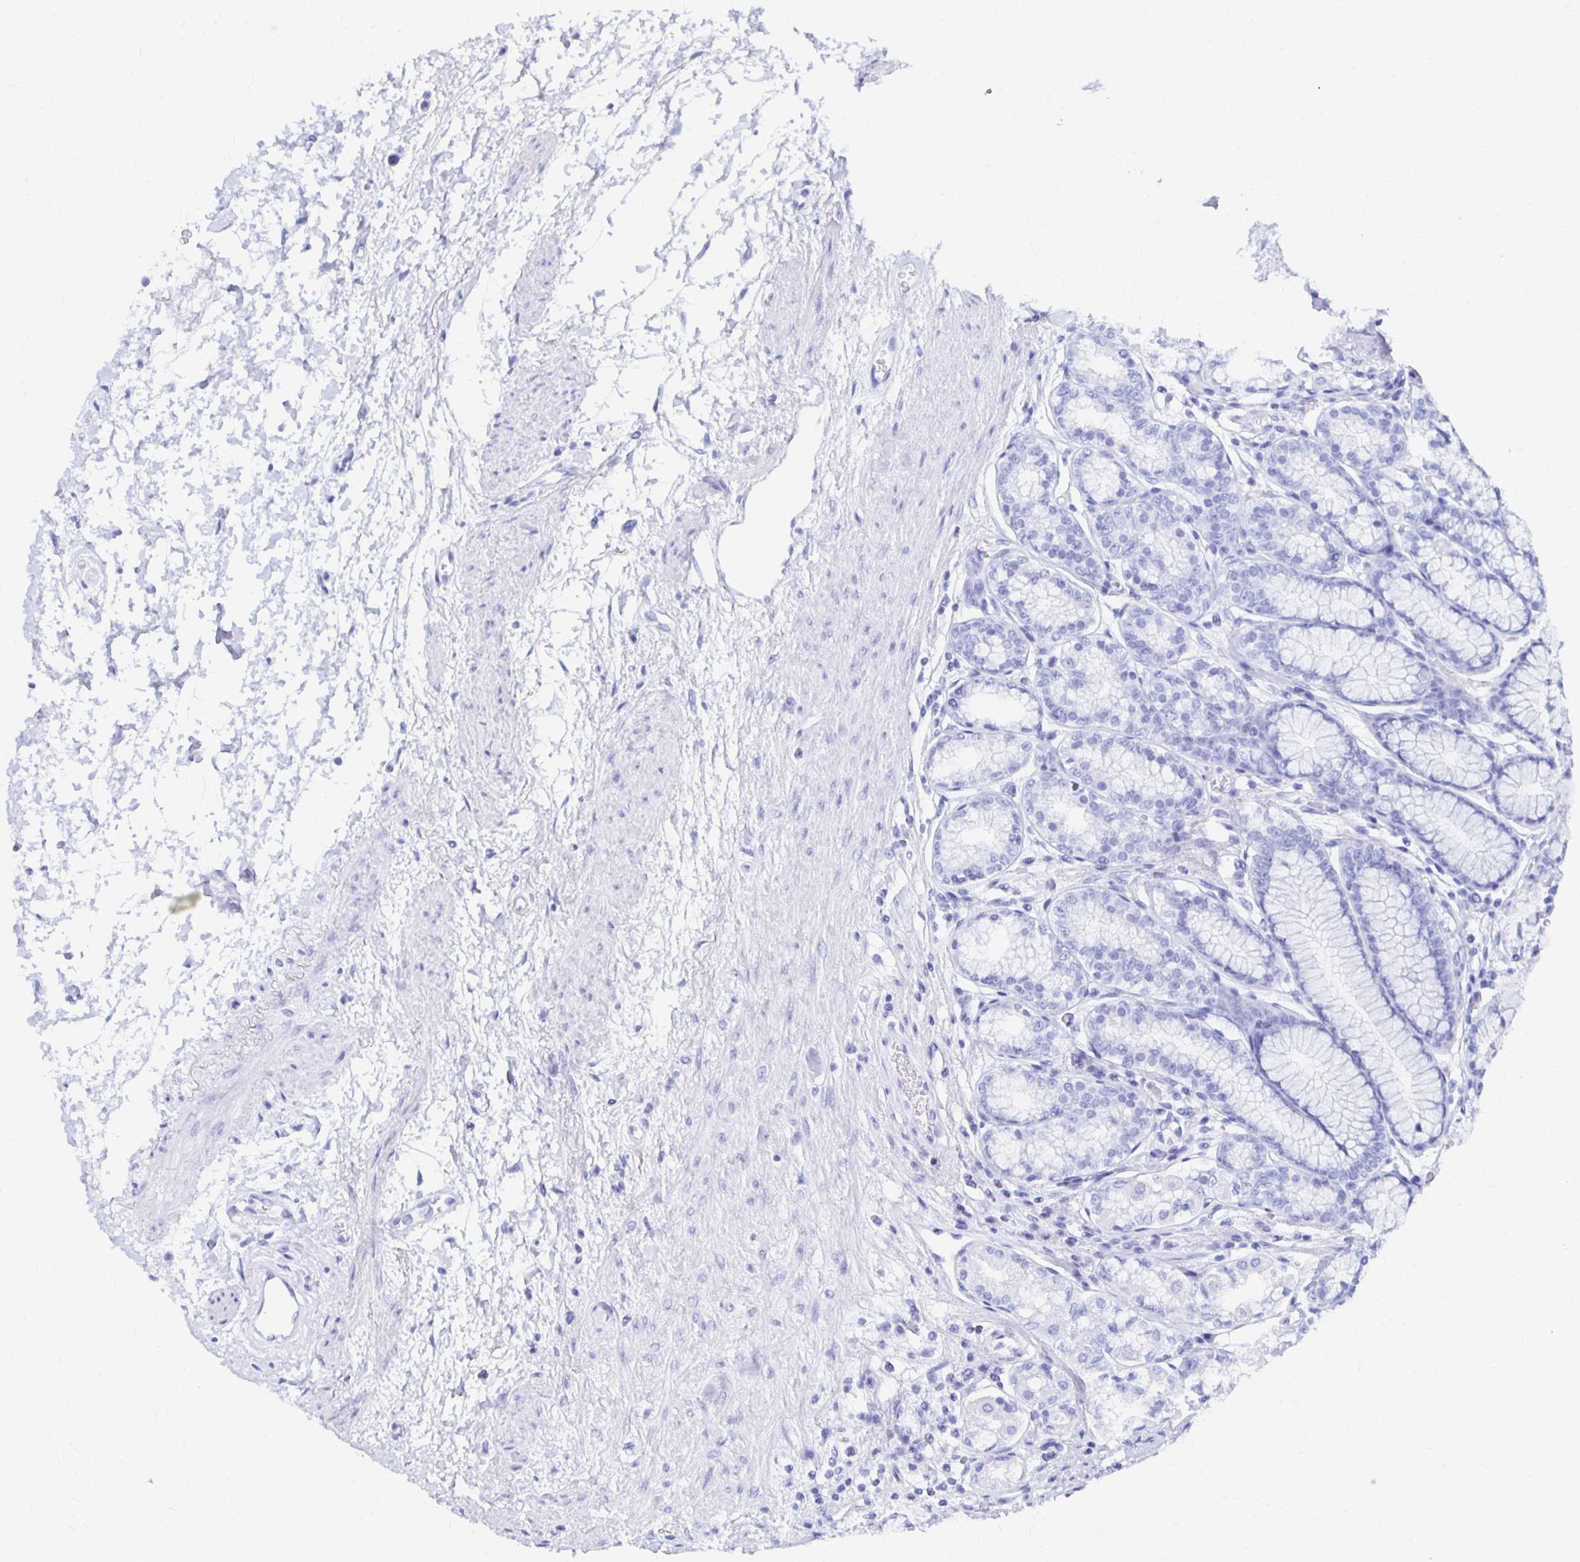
{"staining": {"intensity": "negative", "quantity": "none", "location": "none"}, "tissue": "stomach", "cell_type": "Glandular cells", "image_type": "normal", "snomed": [{"axis": "morphology", "description": "Normal tissue, NOS"}, {"axis": "topography", "description": "Stomach"}, {"axis": "topography", "description": "Stomach, lower"}], "caption": "Immunohistochemical staining of normal human stomach demonstrates no significant expression in glandular cells. (Stains: DAB immunohistochemistry (IHC) with hematoxylin counter stain, Microscopy: brightfield microscopy at high magnification).", "gene": "SYT2", "patient": {"sex": "male", "age": 76}}